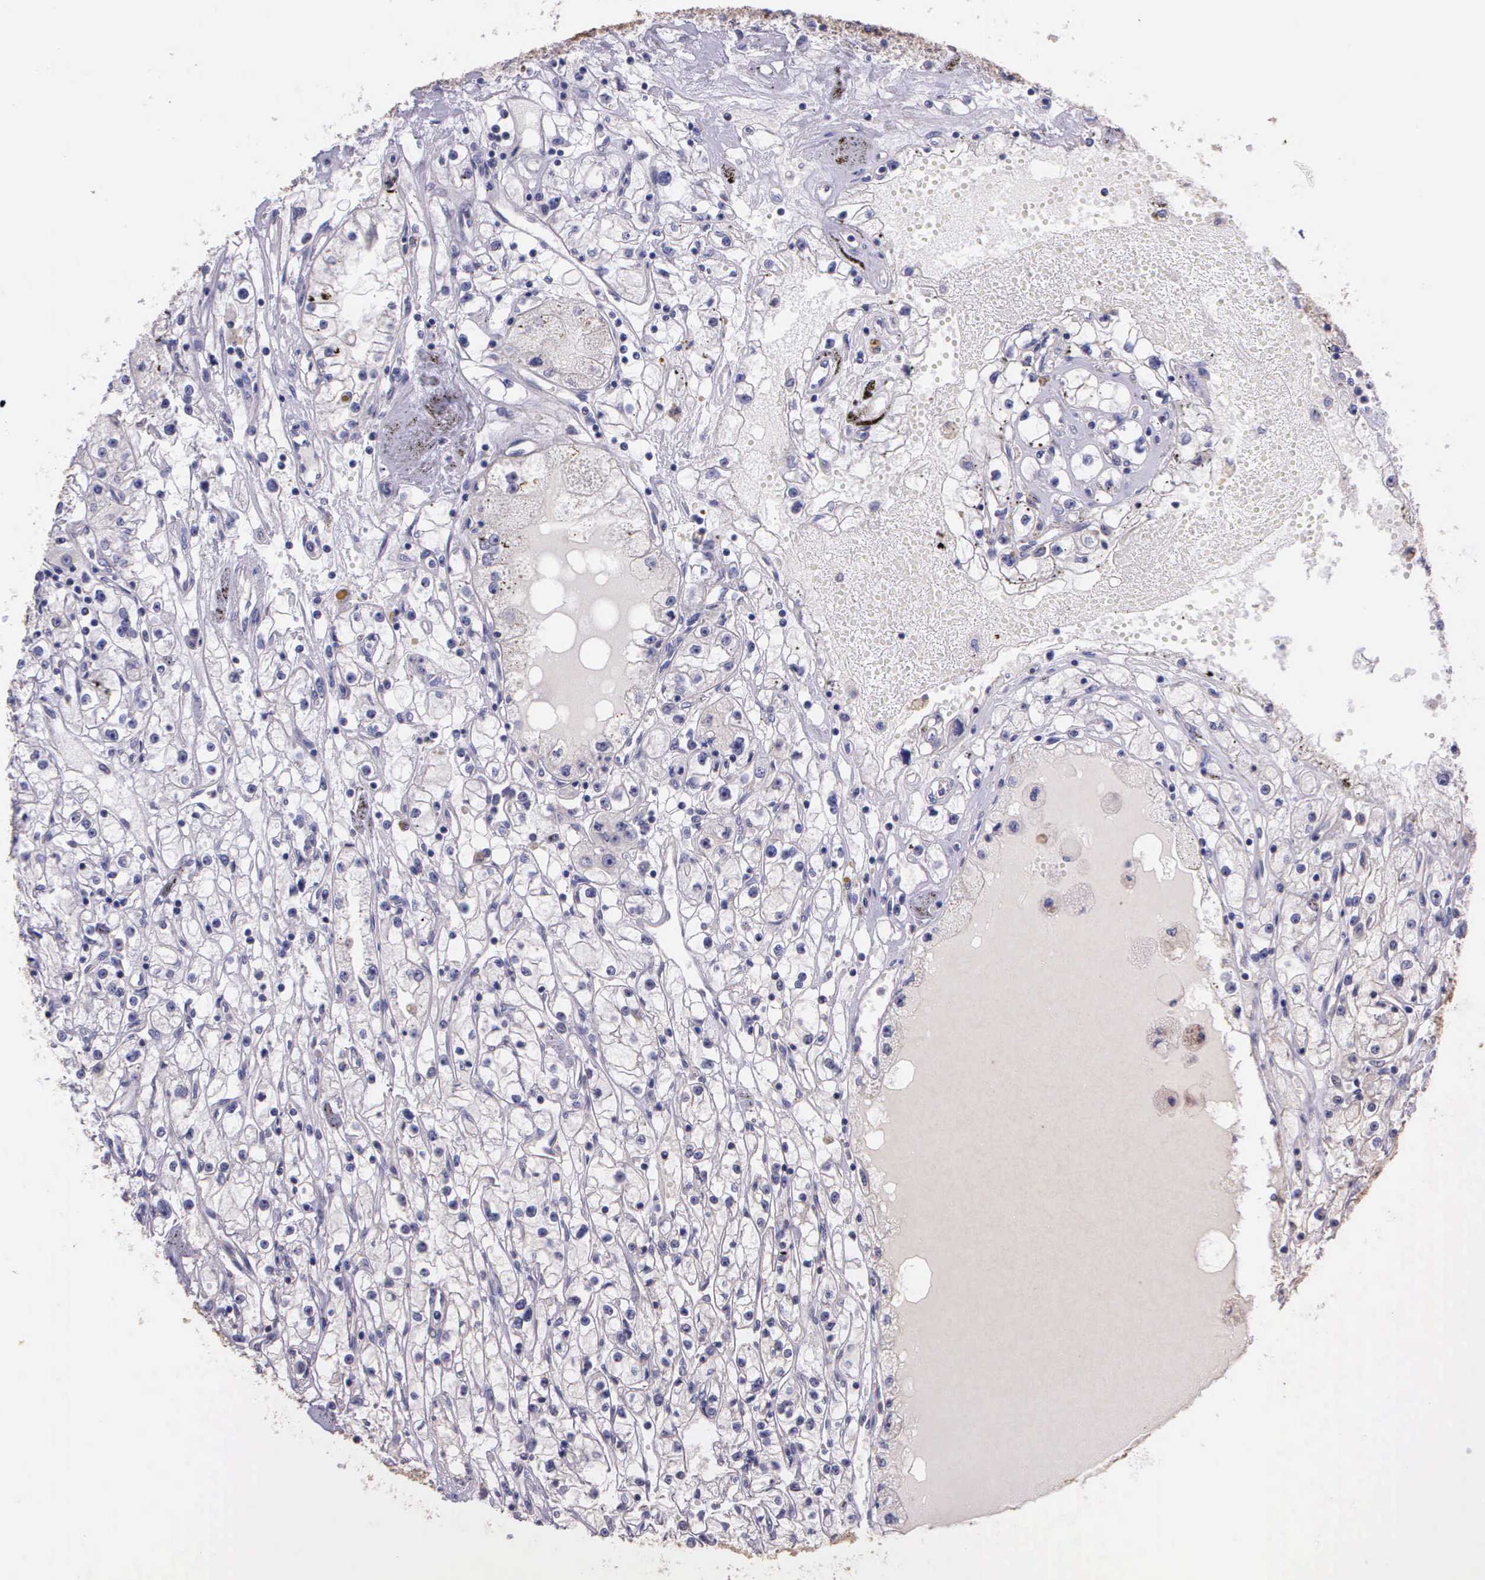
{"staining": {"intensity": "negative", "quantity": "none", "location": "none"}, "tissue": "renal cancer", "cell_type": "Tumor cells", "image_type": "cancer", "snomed": [{"axis": "morphology", "description": "Adenocarcinoma, NOS"}, {"axis": "topography", "description": "Kidney"}], "caption": "A histopathology image of adenocarcinoma (renal) stained for a protein exhibits no brown staining in tumor cells.", "gene": "IGBP1", "patient": {"sex": "male", "age": 56}}